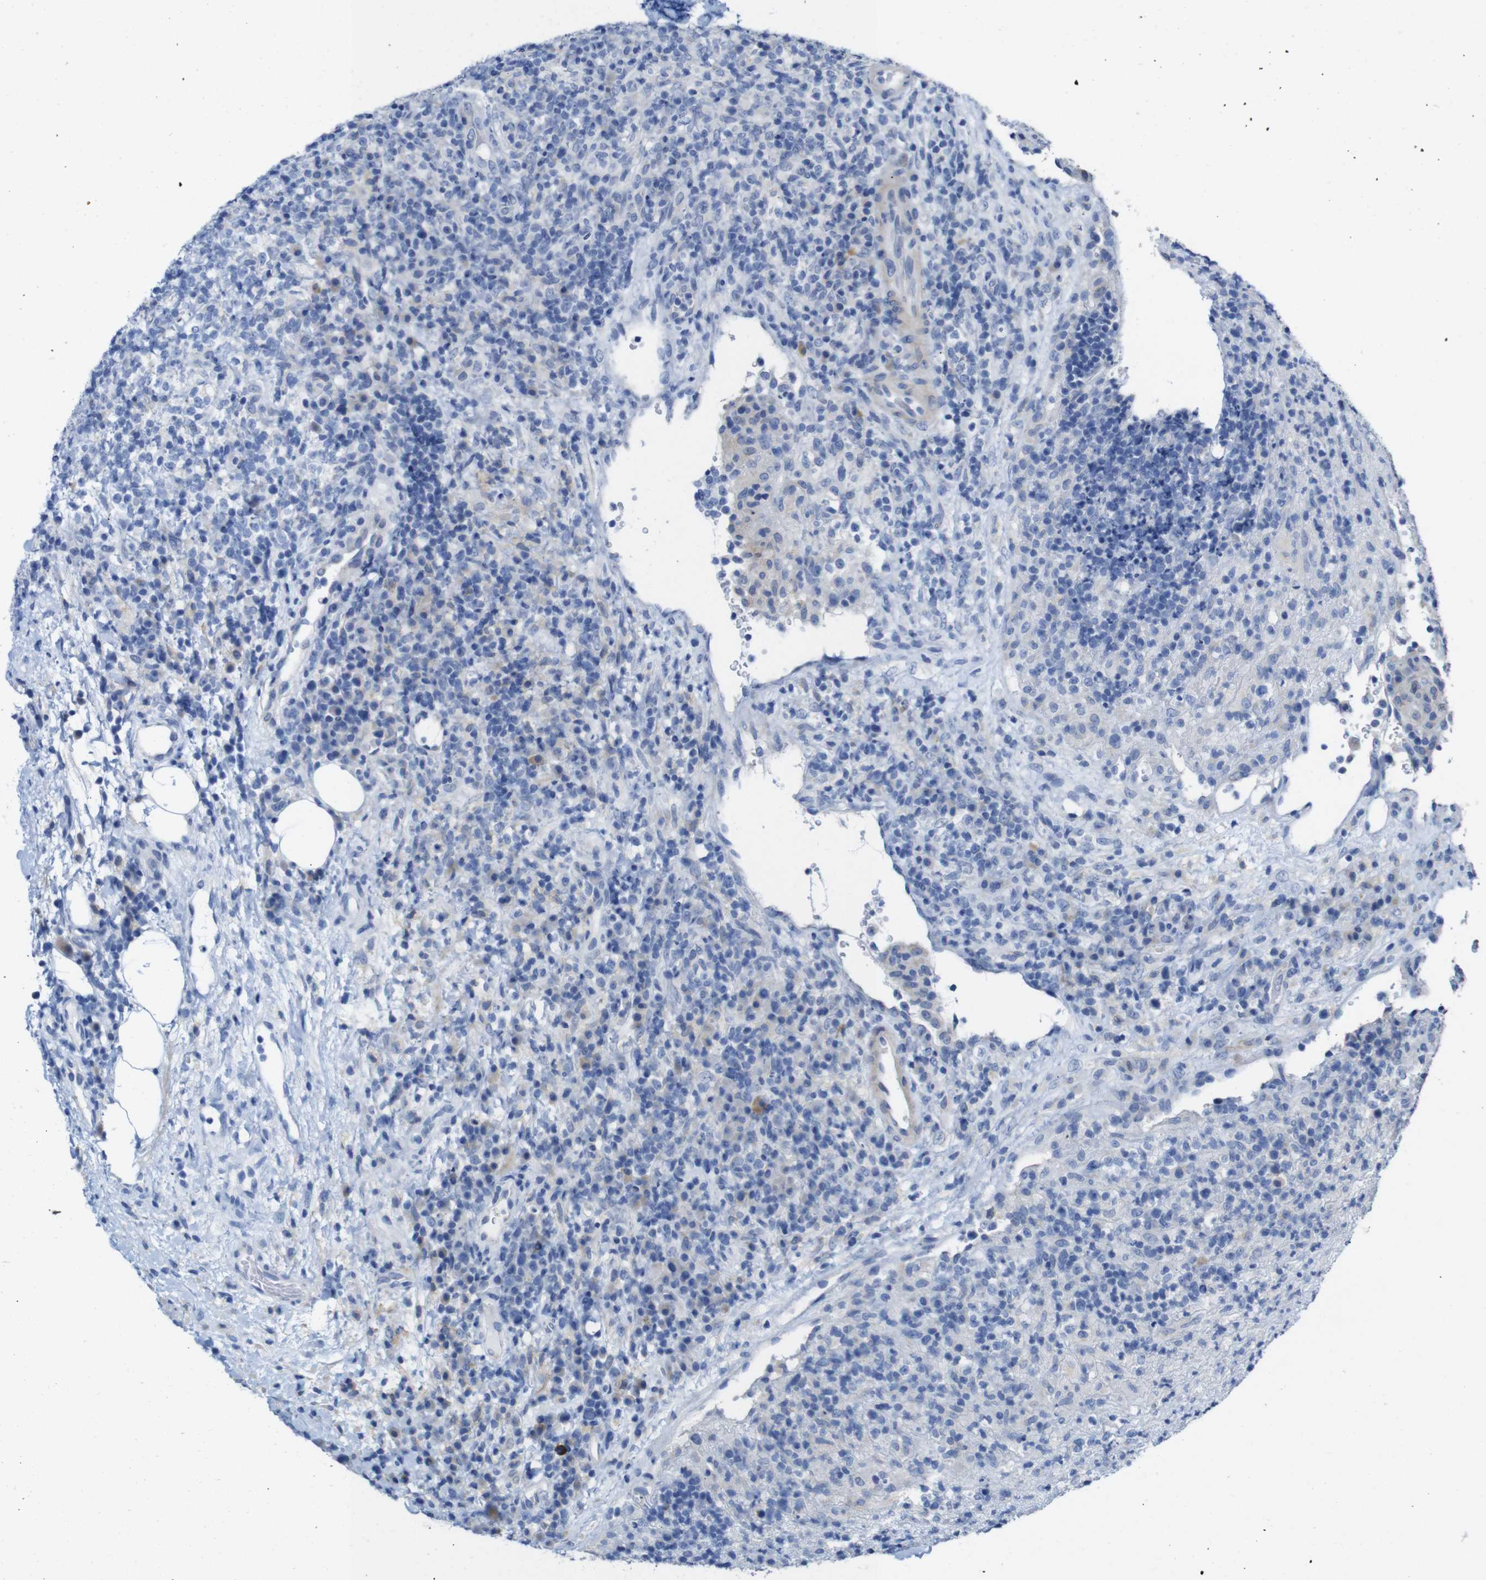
{"staining": {"intensity": "negative", "quantity": "none", "location": "none"}, "tissue": "lymphoma", "cell_type": "Tumor cells", "image_type": "cancer", "snomed": [{"axis": "morphology", "description": "Malignant lymphoma, non-Hodgkin's type, High grade"}, {"axis": "topography", "description": "Lymph node"}], "caption": "A high-resolution histopathology image shows immunohistochemistry staining of lymphoma, which reveals no significant positivity in tumor cells.", "gene": "TCEAL9", "patient": {"sex": "female", "age": 76}}